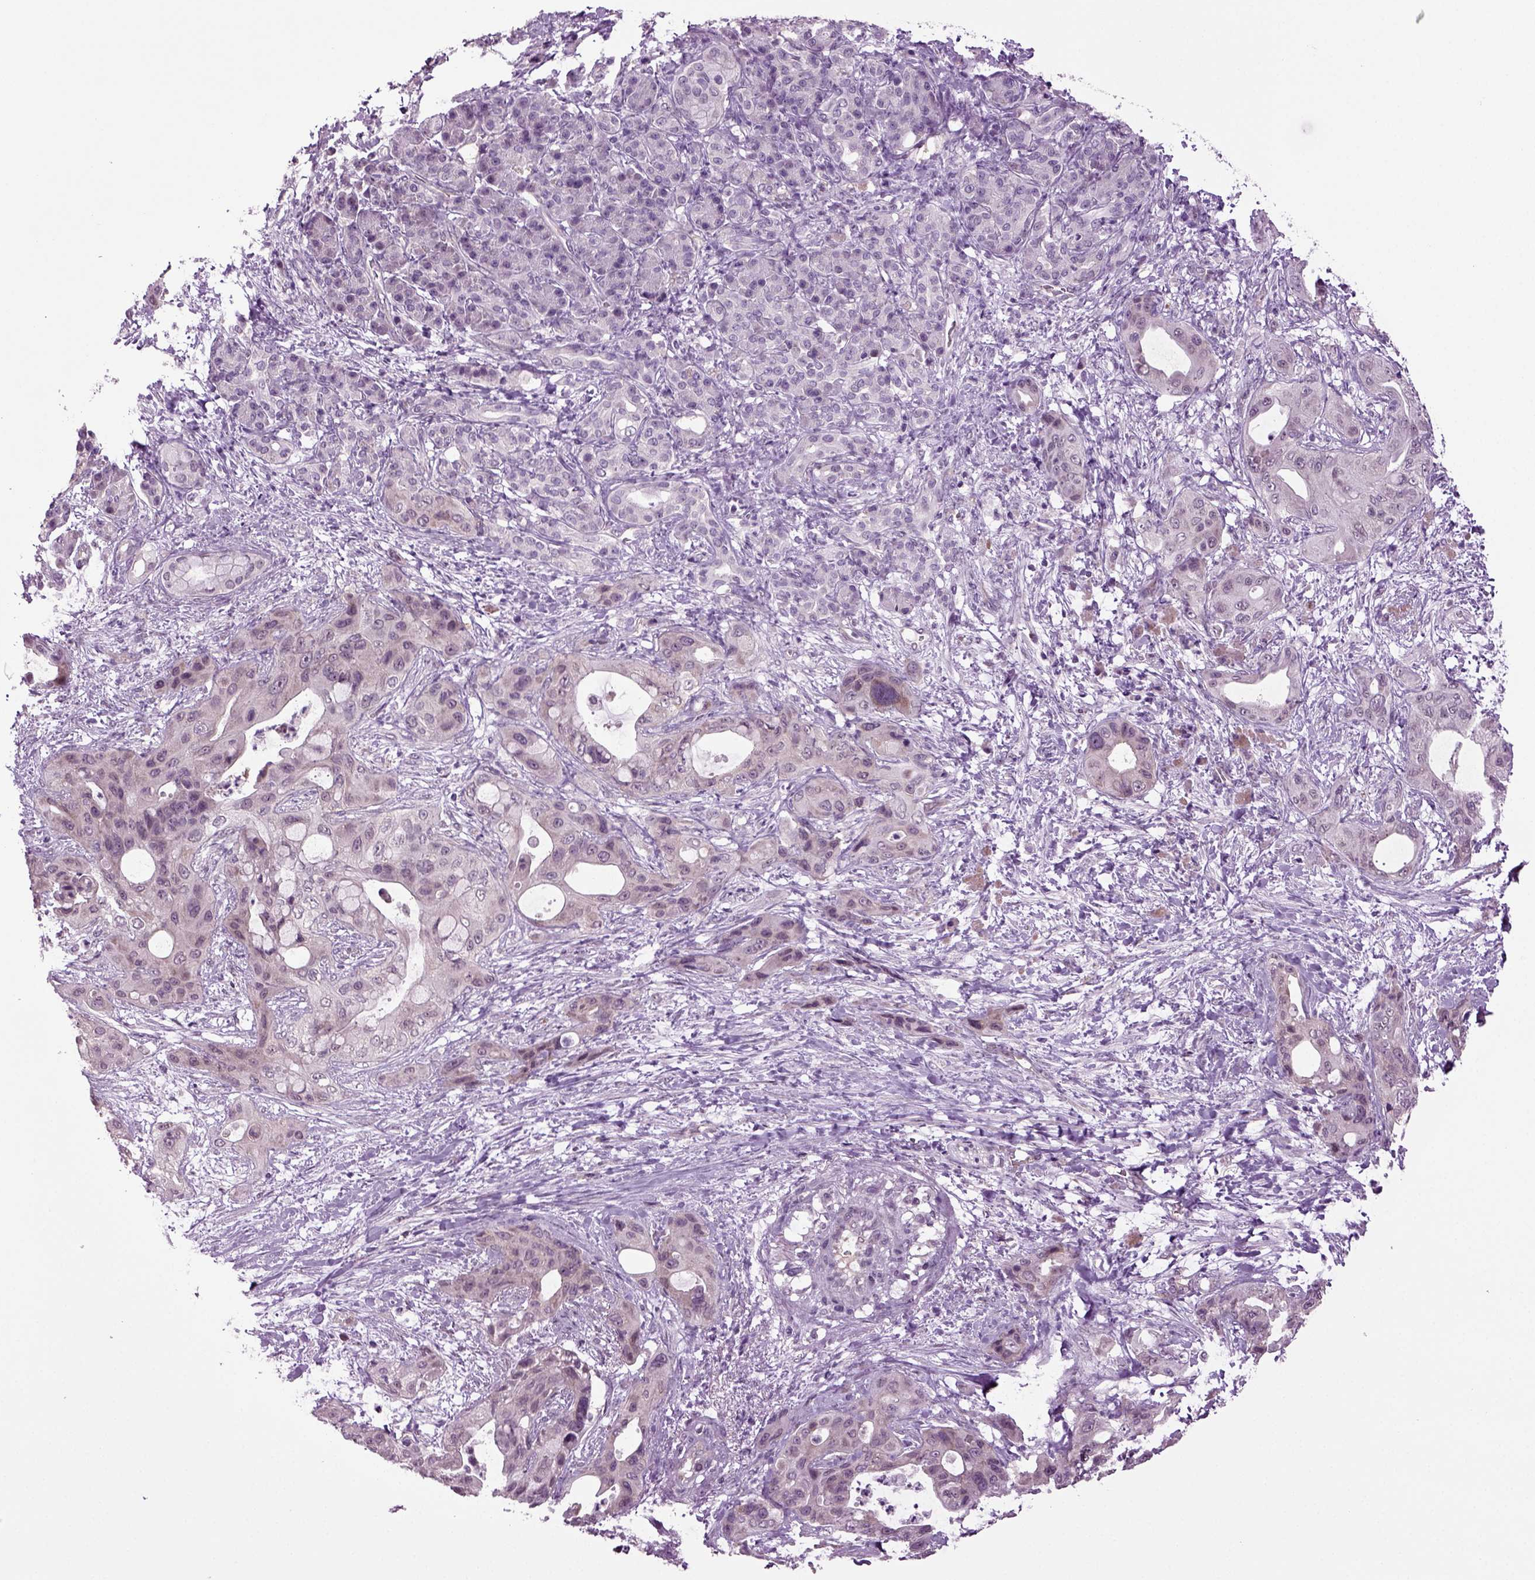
{"staining": {"intensity": "moderate", "quantity": "<25%", "location": "cytoplasmic/membranous"}, "tissue": "pancreatic cancer", "cell_type": "Tumor cells", "image_type": "cancer", "snomed": [{"axis": "morphology", "description": "Adenocarcinoma, NOS"}, {"axis": "topography", "description": "Pancreas"}], "caption": "Immunohistochemical staining of adenocarcinoma (pancreatic) displays low levels of moderate cytoplasmic/membranous protein staining in about <25% of tumor cells.", "gene": "PLCH2", "patient": {"sex": "male", "age": 71}}